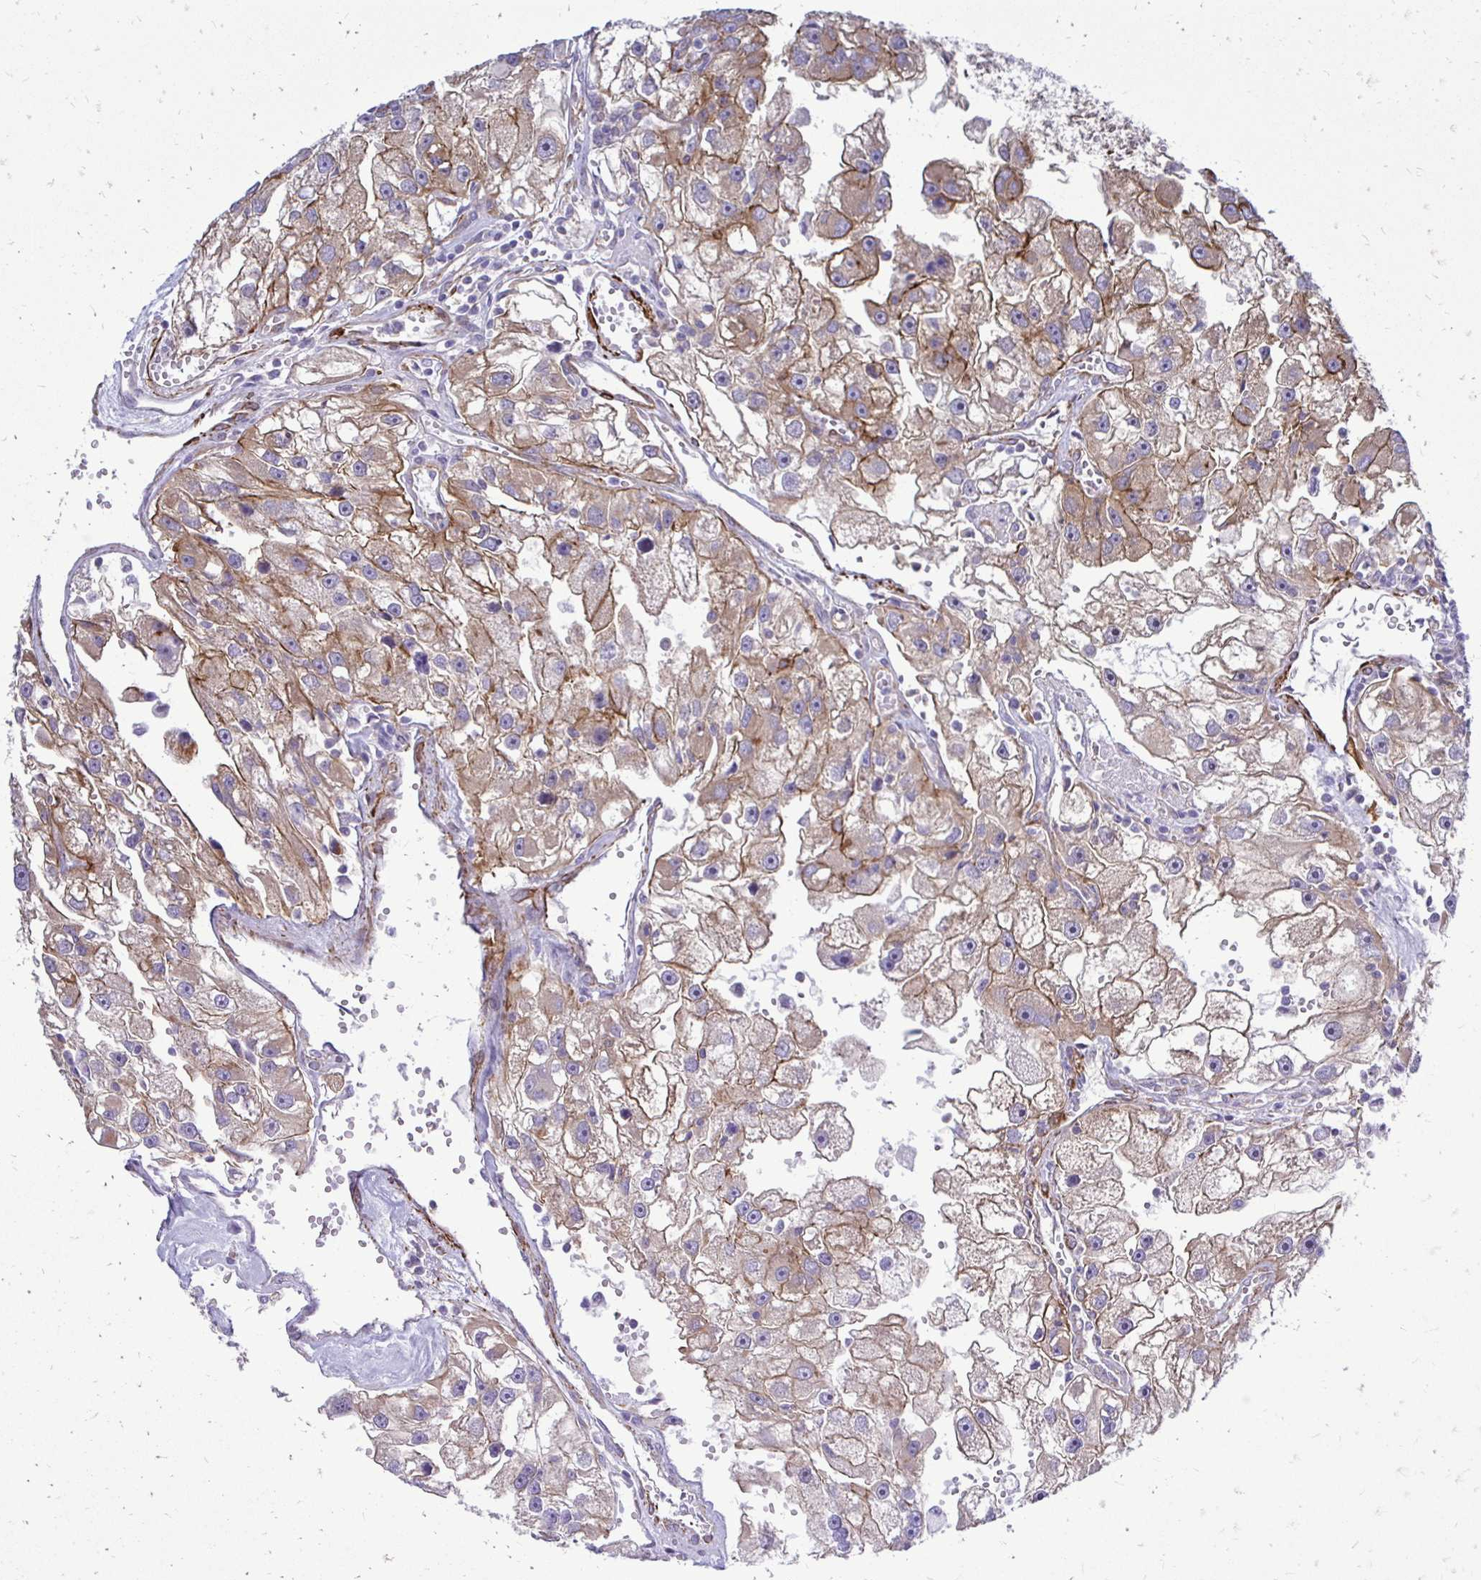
{"staining": {"intensity": "moderate", "quantity": ">75%", "location": "cytoplasmic/membranous"}, "tissue": "renal cancer", "cell_type": "Tumor cells", "image_type": "cancer", "snomed": [{"axis": "morphology", "description": "Adenocarcinoma, NOS"}, {"axis": "topography", "description": "Kidney"}], "caption": "The image demonstrates immunohistochemical staining of renal cancer. There is moderate cytoplasmic/membranous expression is appreciated in about >75% of tumor cells.", "gene": "CTPS1", "patient": {"sex": "male", "age": 63}}